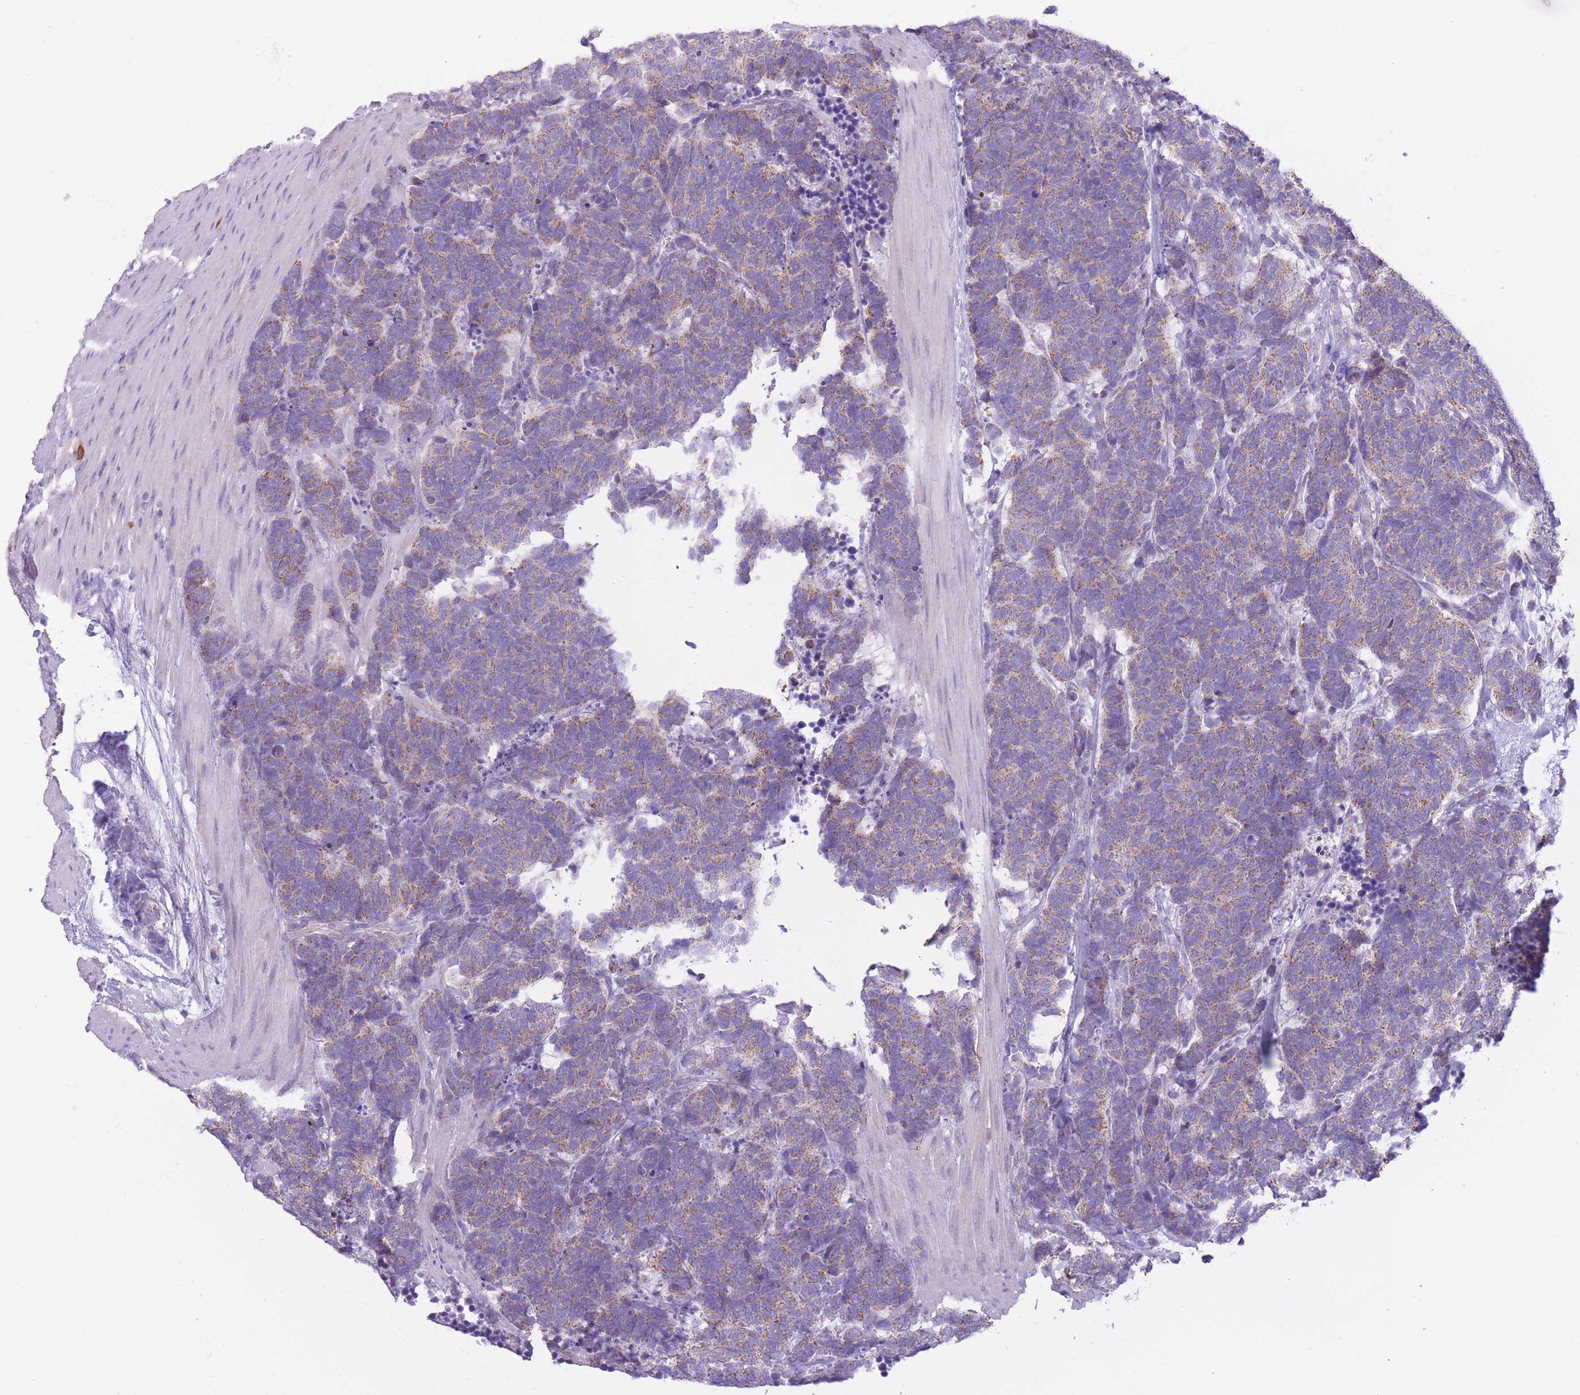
{"staining": {"intensity": "moderate", "quantity": ">75%", "location": "cytoplasmic/membranous"}, "tissue": "carcinoid", "cell_type": "Tumor cells", "image_type": "cancer", "snomed": [{"axis": "morphology", "description": "Carcinoma, NOS"}, {"axis": "morphology", "description": "Carcinoid, malignant, NOS"}, {"axis": "topography", "description": "Urinary bladder"}], "caption": "DAB (3,3'-diaminobenzidine) immunohistochemical staining of human carcinoma shows moderate cytoplasmic/membranous protein staining in approximately >75% of tumor cells. Immunohistochemistry stains the protein of interest in brown and the nuclei are stained blue.", "gene": "PDHA1", "patient": {"sex": "male", "age": 57}}